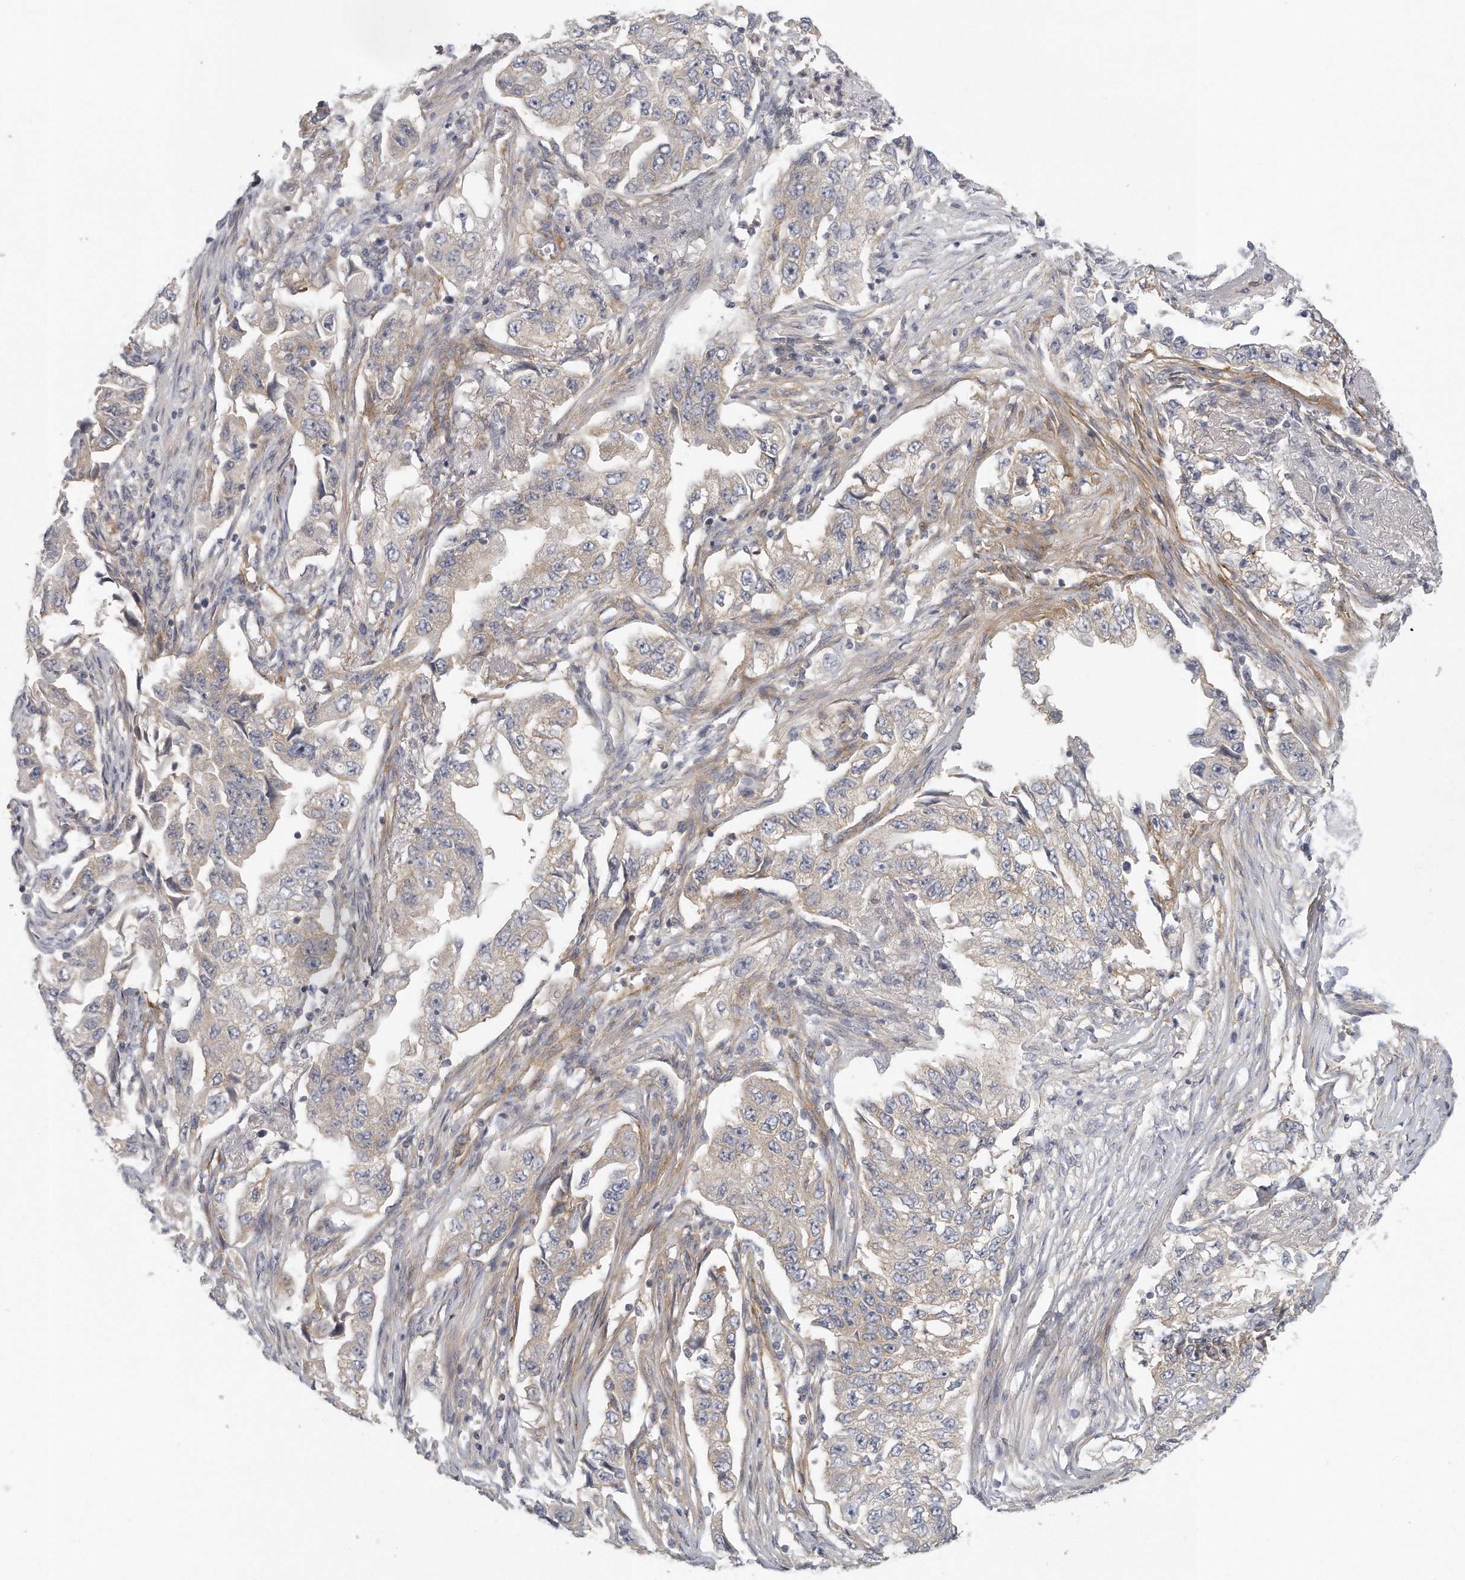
{"staining": {"intensity": "weak", "quantity": "25%-75%", "location": "cytoplasmic/membranous"}, "tissue": "lung cancer", "cell_type": "Tumor cells", "image_type": "cancer", "snomed": [{"axis": "morphology", "description": "Adenocarcinoma, NOS"}, {"axis": "topography", "description": "Lung"}], "caption": "Adenocarcinoma (lung) stained with DAB (3,3'-diaminobenzidine) IHC displays low levels of weak cytoplasmic/membranous staining in approximately 25%-75% of tumor cells.", "gene": "MTERF4", "patient": {"sex": "female", "age": 51}}